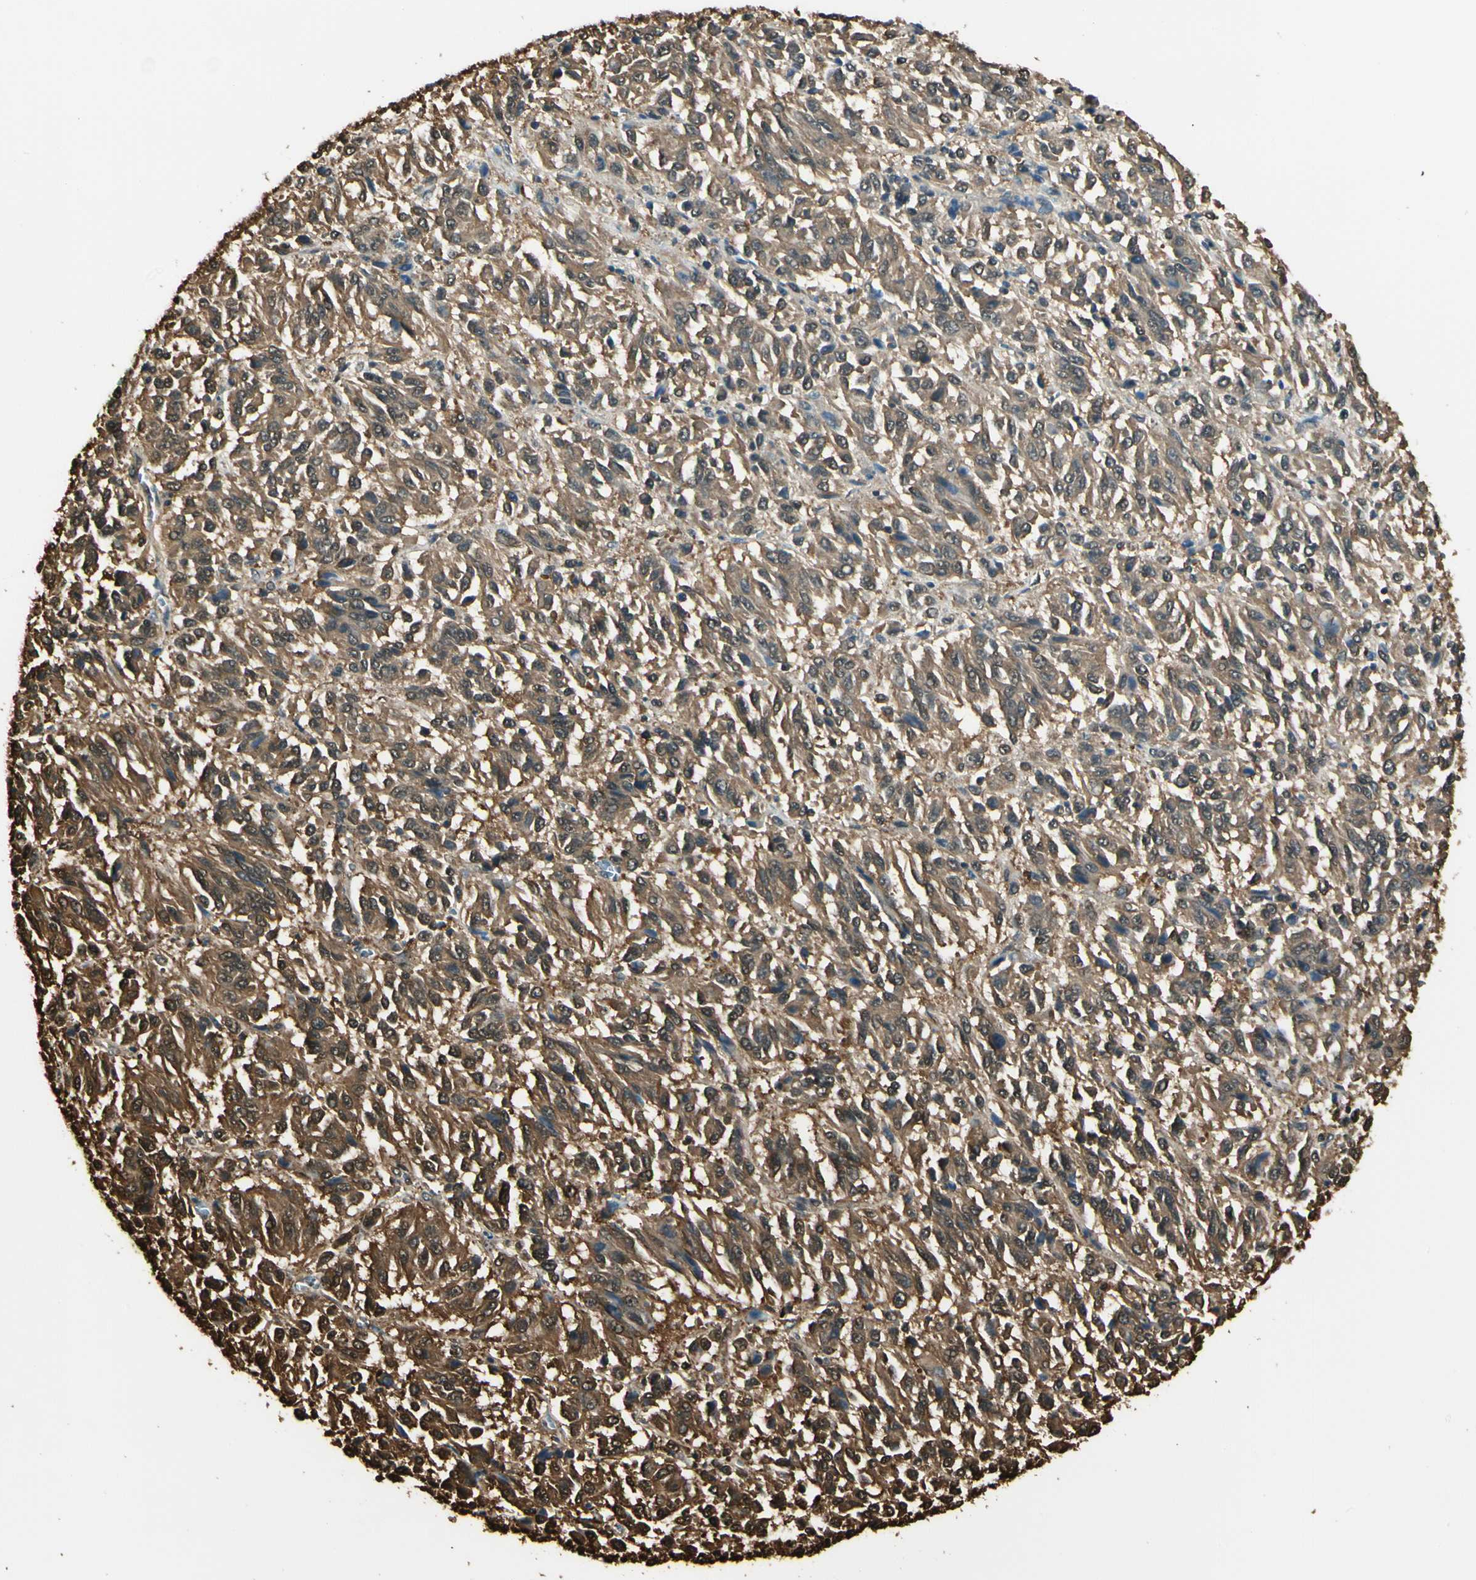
{"staining": {"intensity": "strong", "quantity": ">75%", "location": "cytoplasmic/membranous"}, "tissue": "melanoma", "cell_type": "Tumor cells", "image_type": "cancer", "snomed": [{"axis": "morphology", "description": "Malignant melanoma, Metastatic site"}, {"axis": "topography", "description": "Lung"}], "caption": "Protein staining of malignant melanoma (metastatic site) tissue displays strong cytoplasmic/membranous expression in about >75% of tumor cells.", "gene": "YWHAE", "patient": {"sex": "male", "age": 64}}